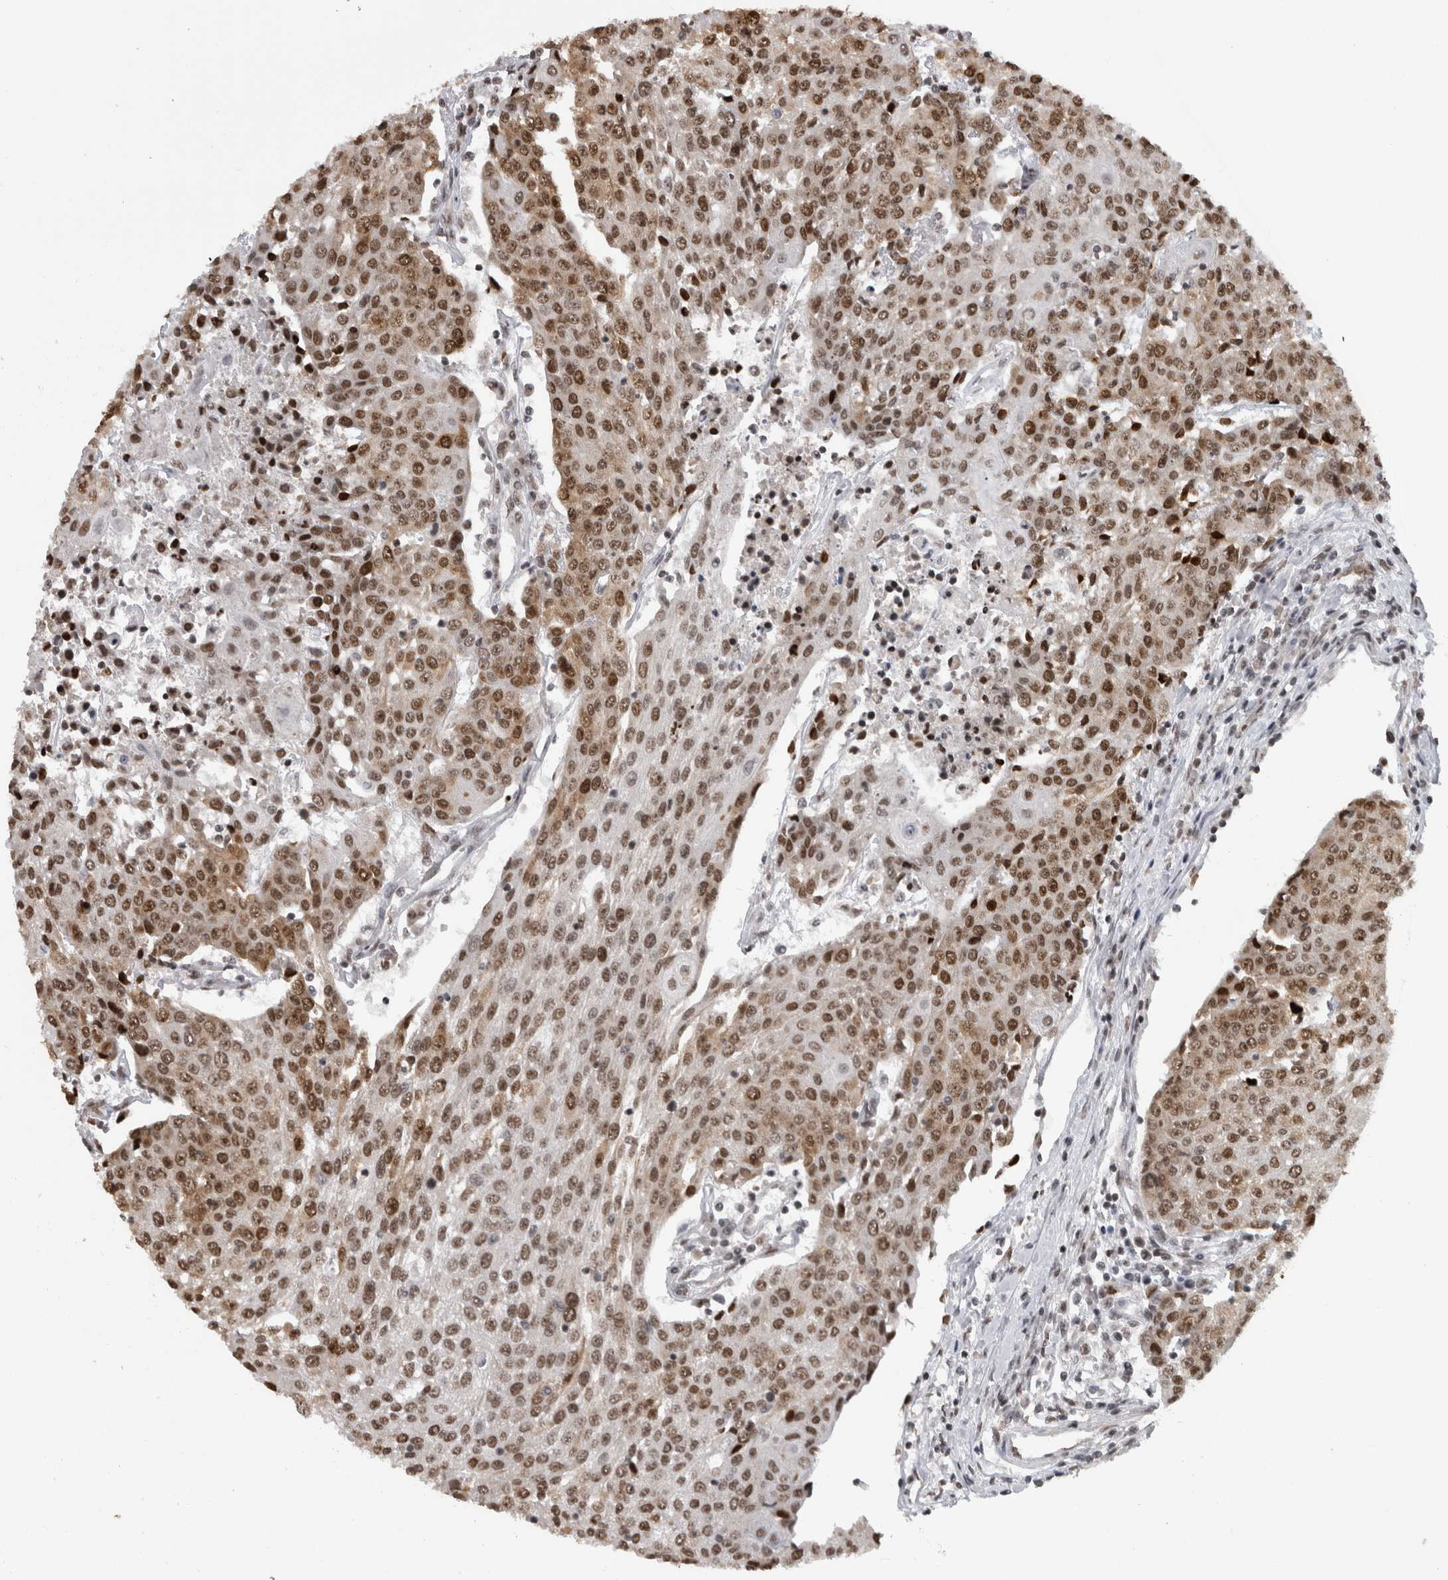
{"staining": {"intensity": "moderate", "quantity": ">75%", "location": "nuclear"}, "tissue": "urothelial cancer", "cell_type": "Tumor cells", "image_type": "cancer", "snomed": [{"axis": "morphology", "description": "Urothelial carcinoma, High grade"}, {"axis": "topography", "description": "Urinary bladder"}], "caption": "Immunohistochemistry (IHC) (DAB (3,3'-diaminobenzidine)) staining of high-grade urothelial carcinoma demonstrates moderate nuclear protein expression in about >75% of tumor cells.", "gene": "ZSCAN2", "patient": {"sex": "female", "age": 85}}